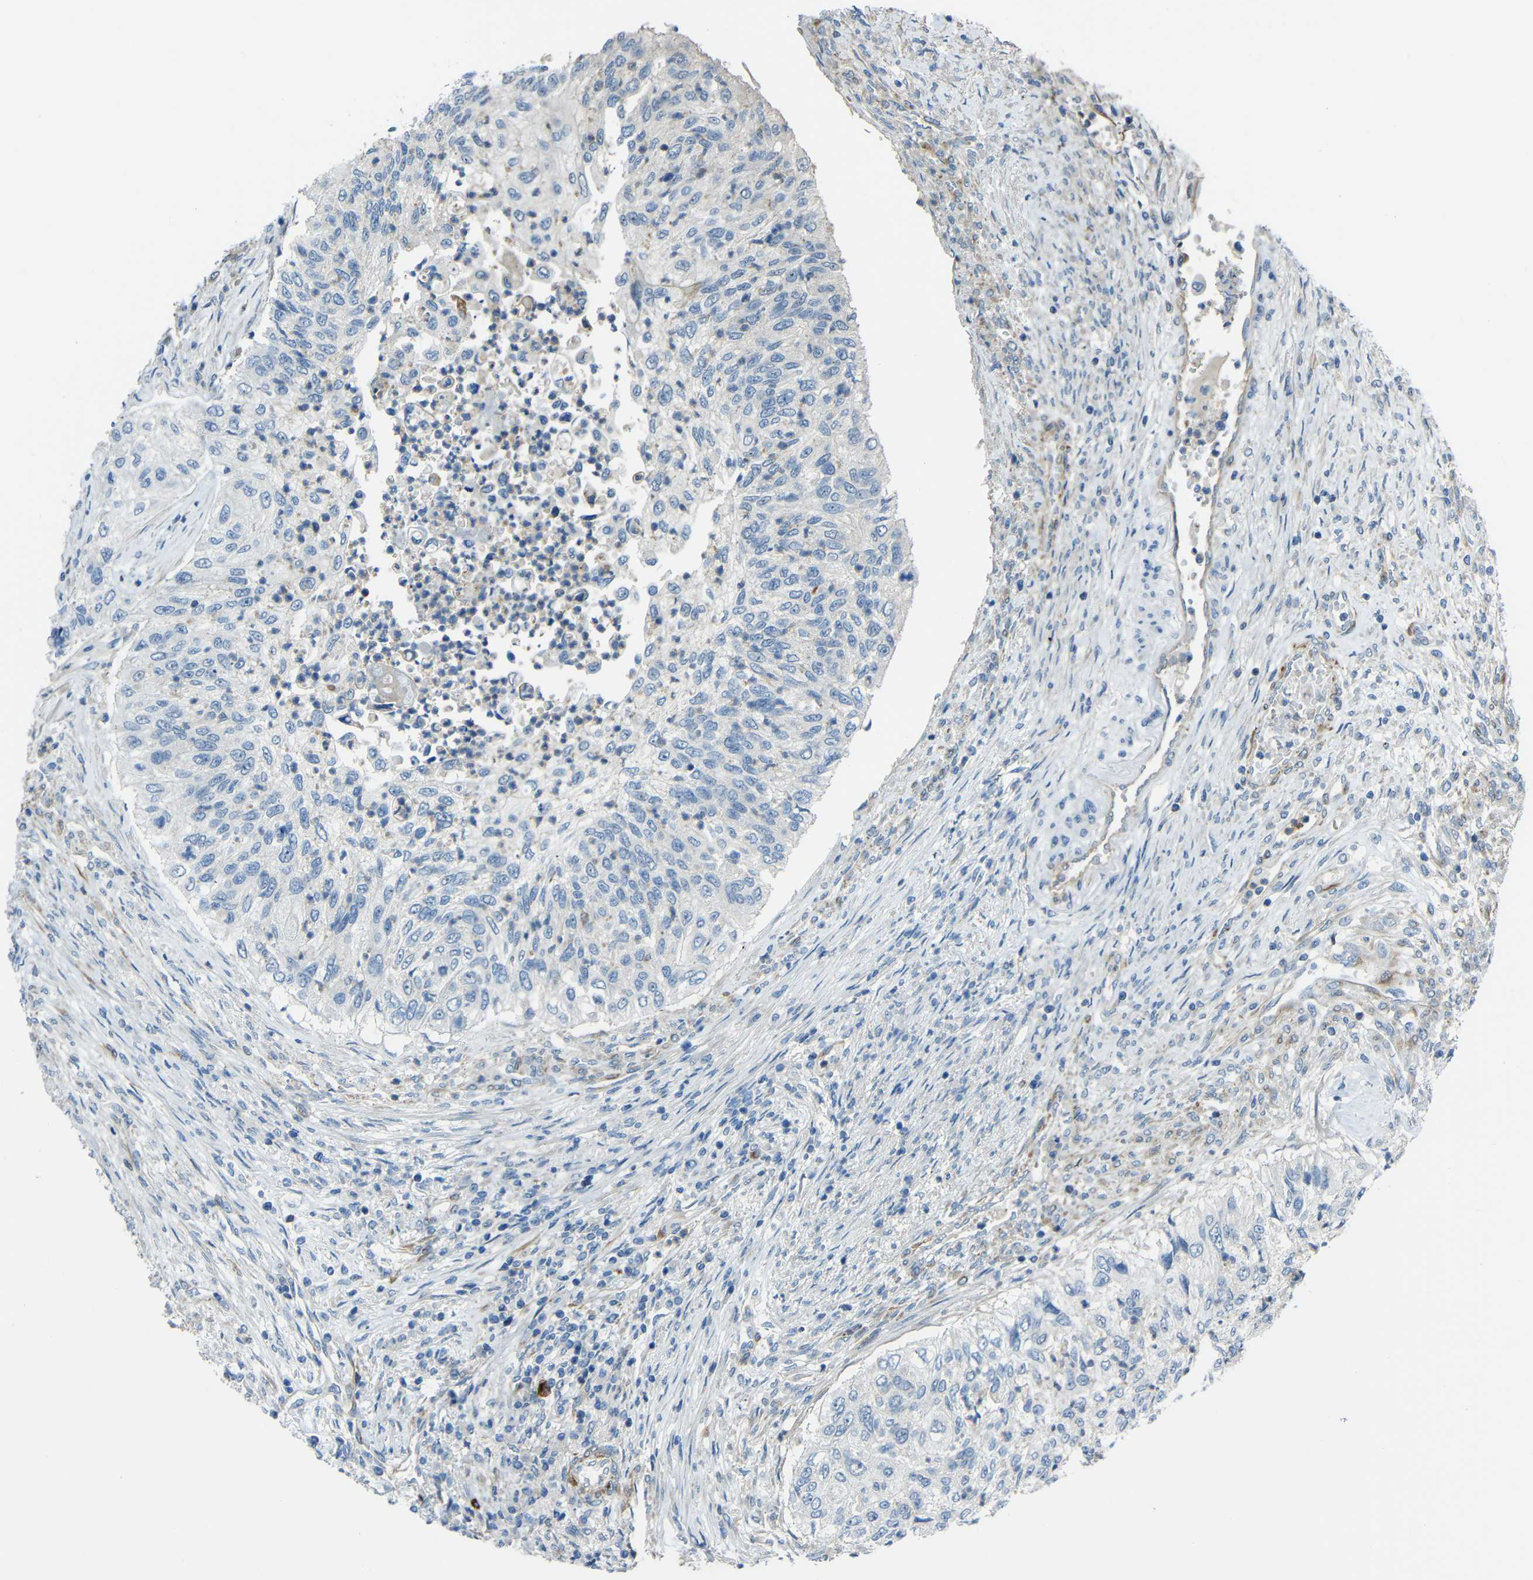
{"staining": {"intensity": "negative", "quantity": "none", "location": "none"}, "tissue": "urothelial cancer", "cell_type": "Tumor cells", "image_type": "cancer", "snomed": [{"axis": "morphology", "description": "Urothelial carcinoma, High grade"}, {"axis": "topography", "description": "Urinary bladder"}], "caption": "Histopathology image shows no significant protein staining in tumor cells of urothelial cancer. (DAB immunohistochemistry (IHC) visualized using brightfield microscopy, high magnification).", "gene": "DCLK1", "patient": {"sex": "female", "age": 60}}